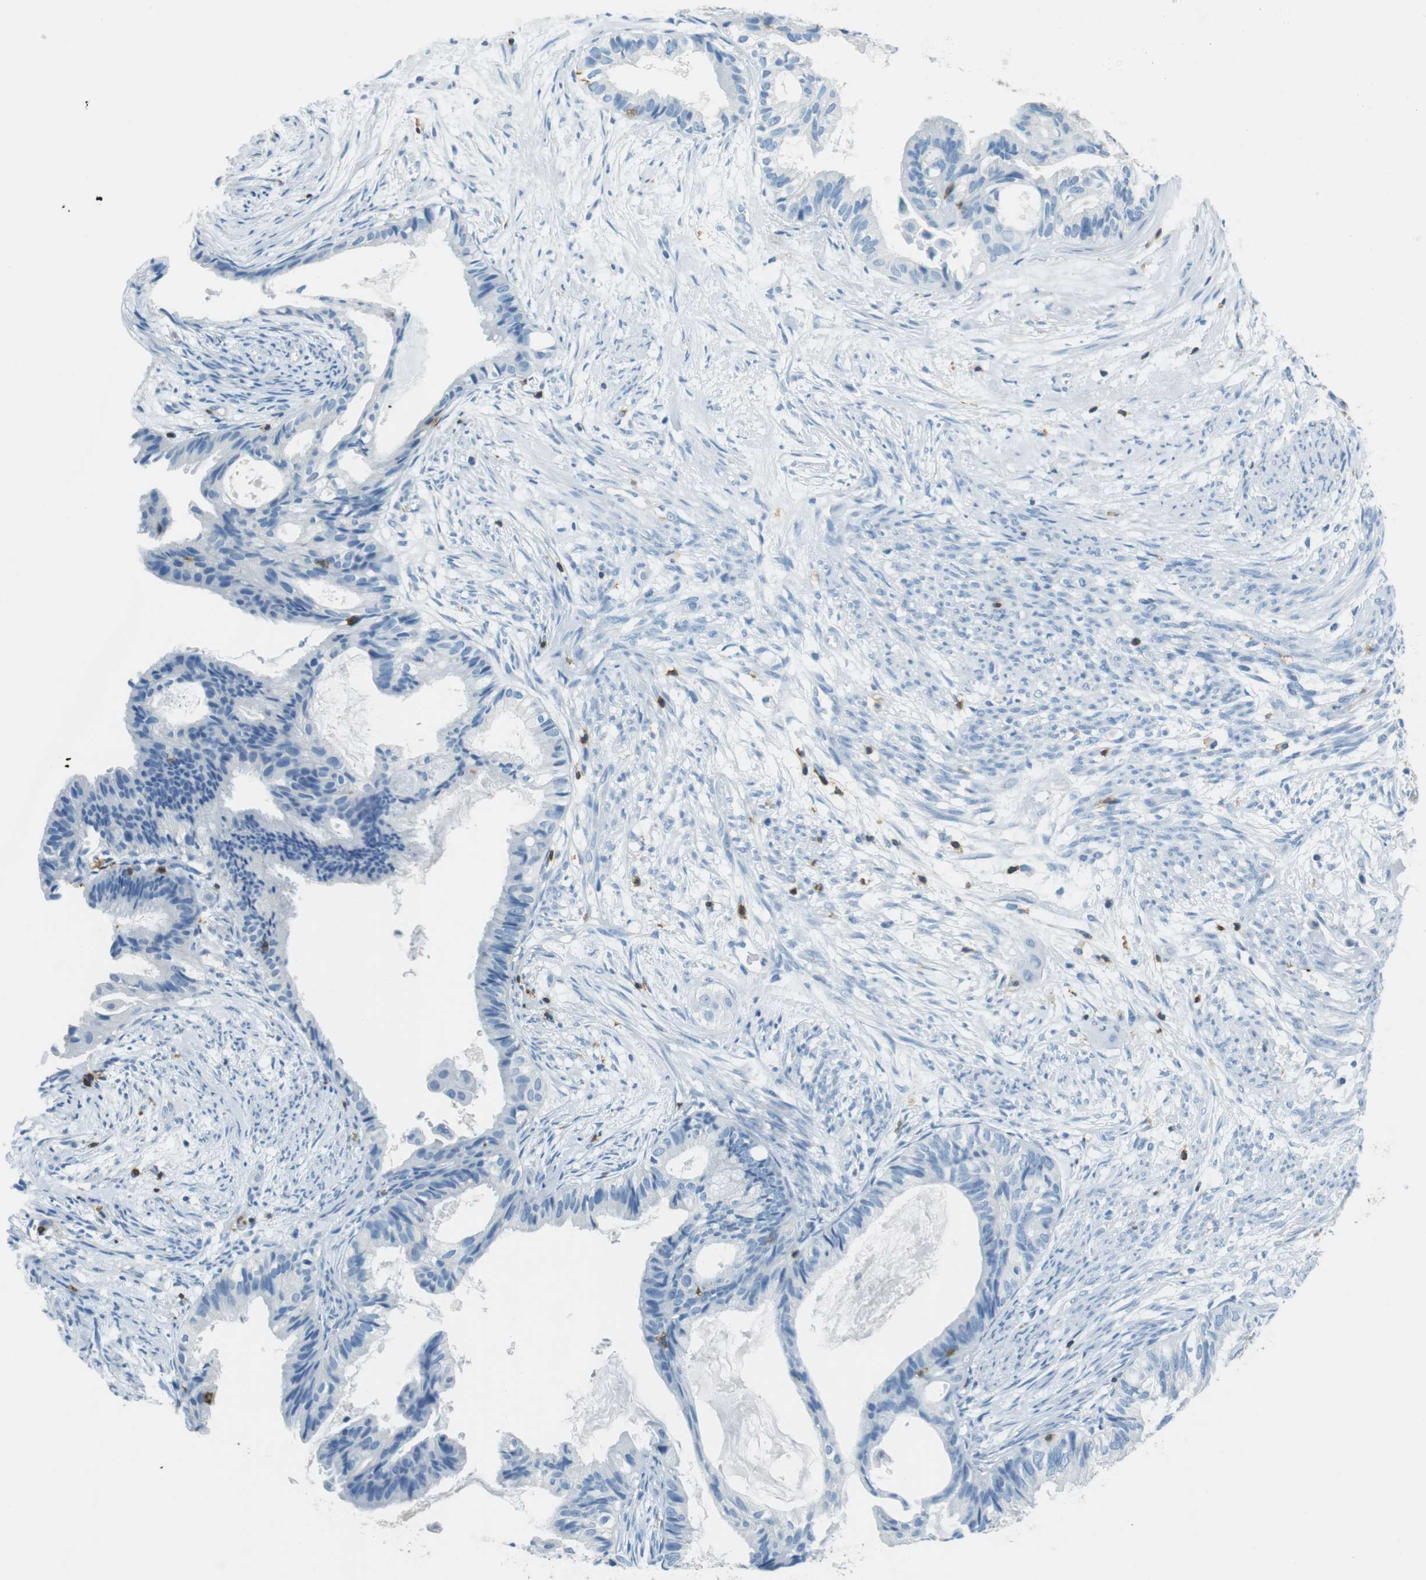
{"staining": {"intensity": "negative", "quantity": "none", "location": "none"}, "tissue": "cervical cancer", "cell_type": "Tumor cells", "image_type": "cancer", "snomed": [{"axis": "morphology", "description": "Normal tissue, NOS"}, {"axis": "morphology", "description": "Adenocarcinoma, NOS"}, {"axis": "topography", "description": "Cervix"}, {"axis": "topography", "description": "Endometrium"}], "caption": "Cervical cancer was stained to show a protein in brown. There is no significant staining in tumor cells.", "gene": "LAT", "patient": {"sex": "female", "age": 86}}